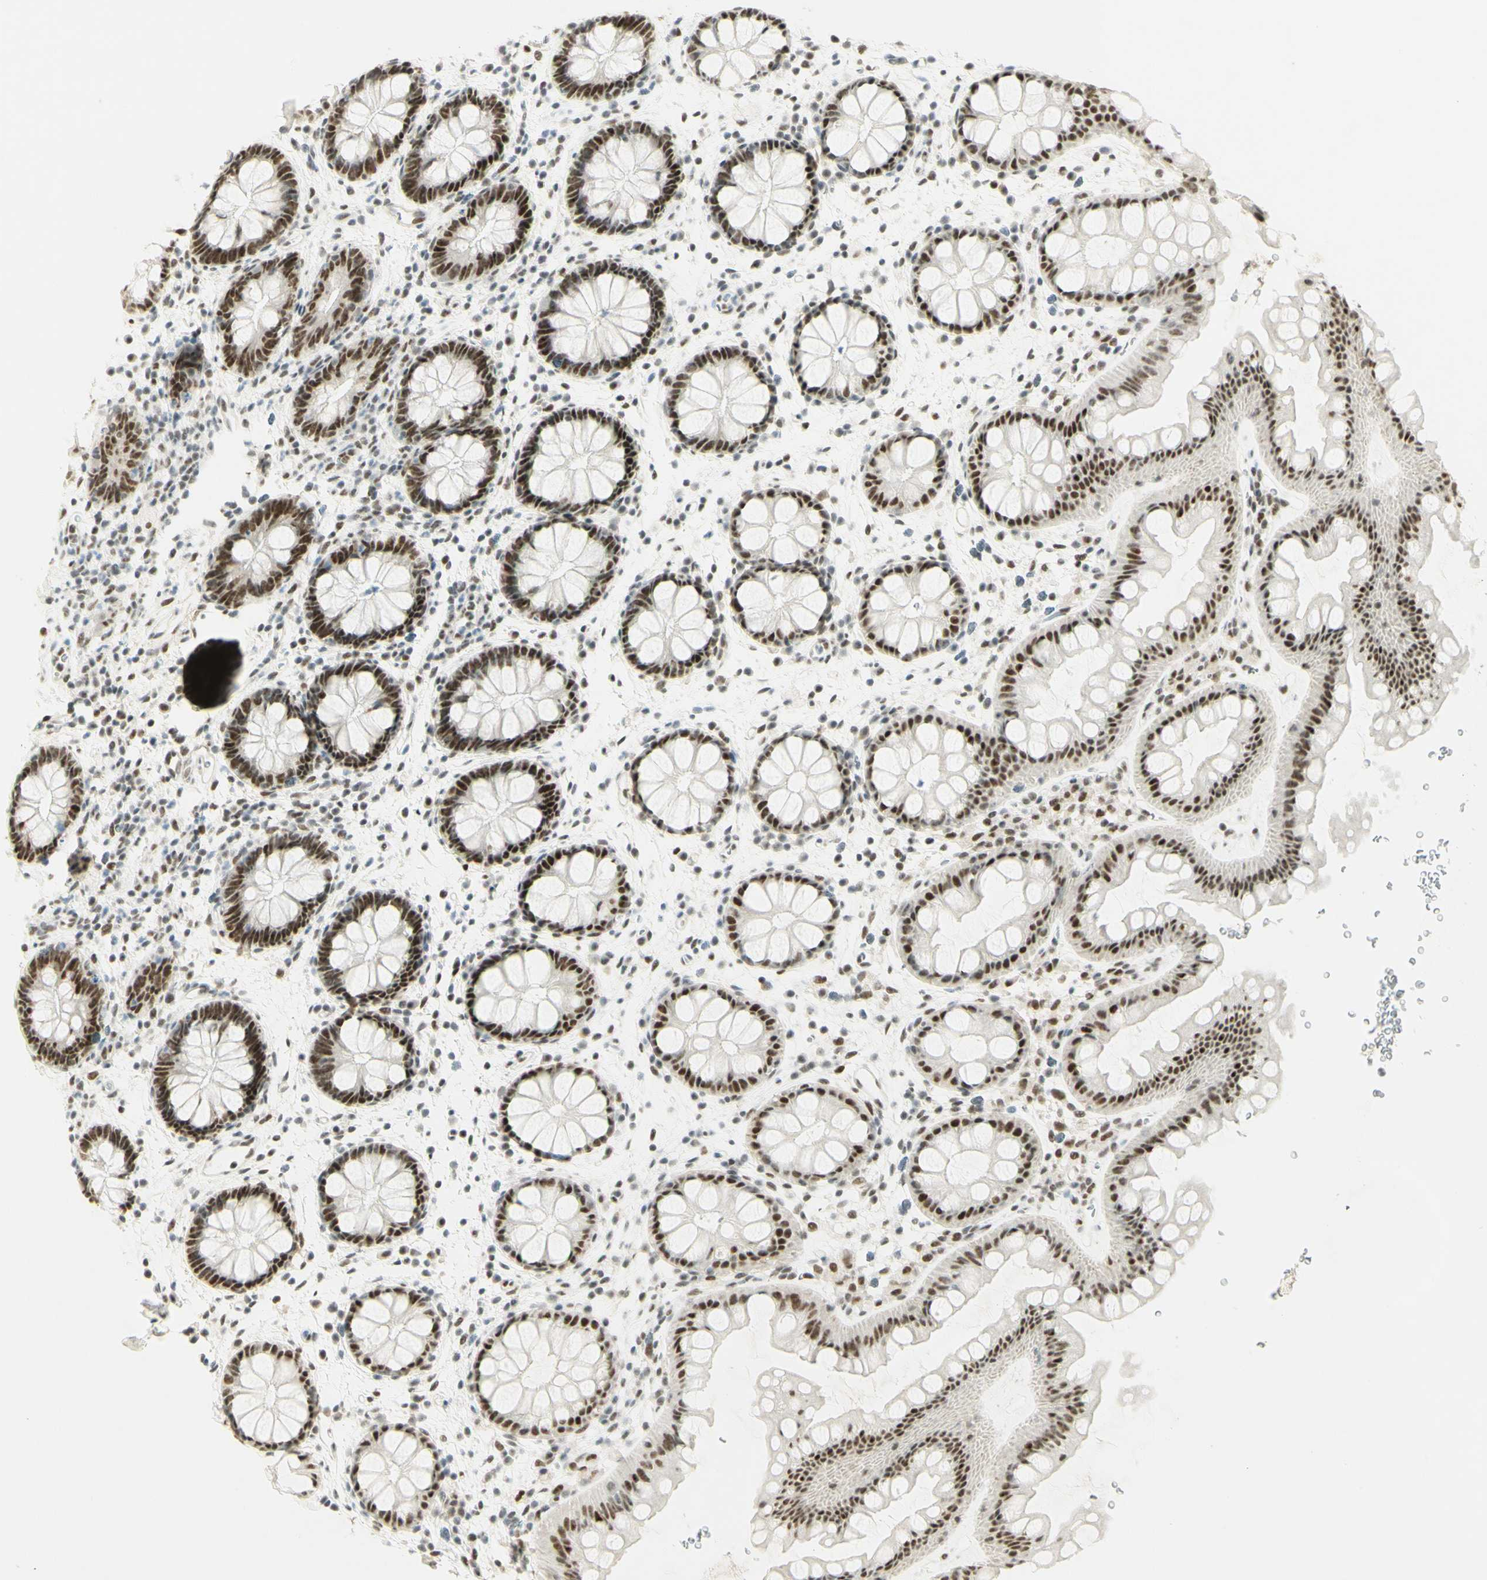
{"staining": {"intensity": "moderate", "quantity": ">75%", "location": "nuclear"}, "tissue": "rectum", "cell_type": "Glandular cells", "image_type": "normal", "snomed": [{"axis": "morphology", "description": "Normal tissue, NOS"}, {"axis": "topography", "description": "Rectum"}], "caption": "Brown immunohistochemical staining in benign rectum demonstrates moderate nuclear expression in about >75% of glandular cells. (Stains: DAB (3,3'-diaminobenzidine) in brown, nuclei in blue, Microscopy: brightfield microscopy at high magnification).", "gene": "PMS2", "patient": {"sex": "female", "age": 24}}